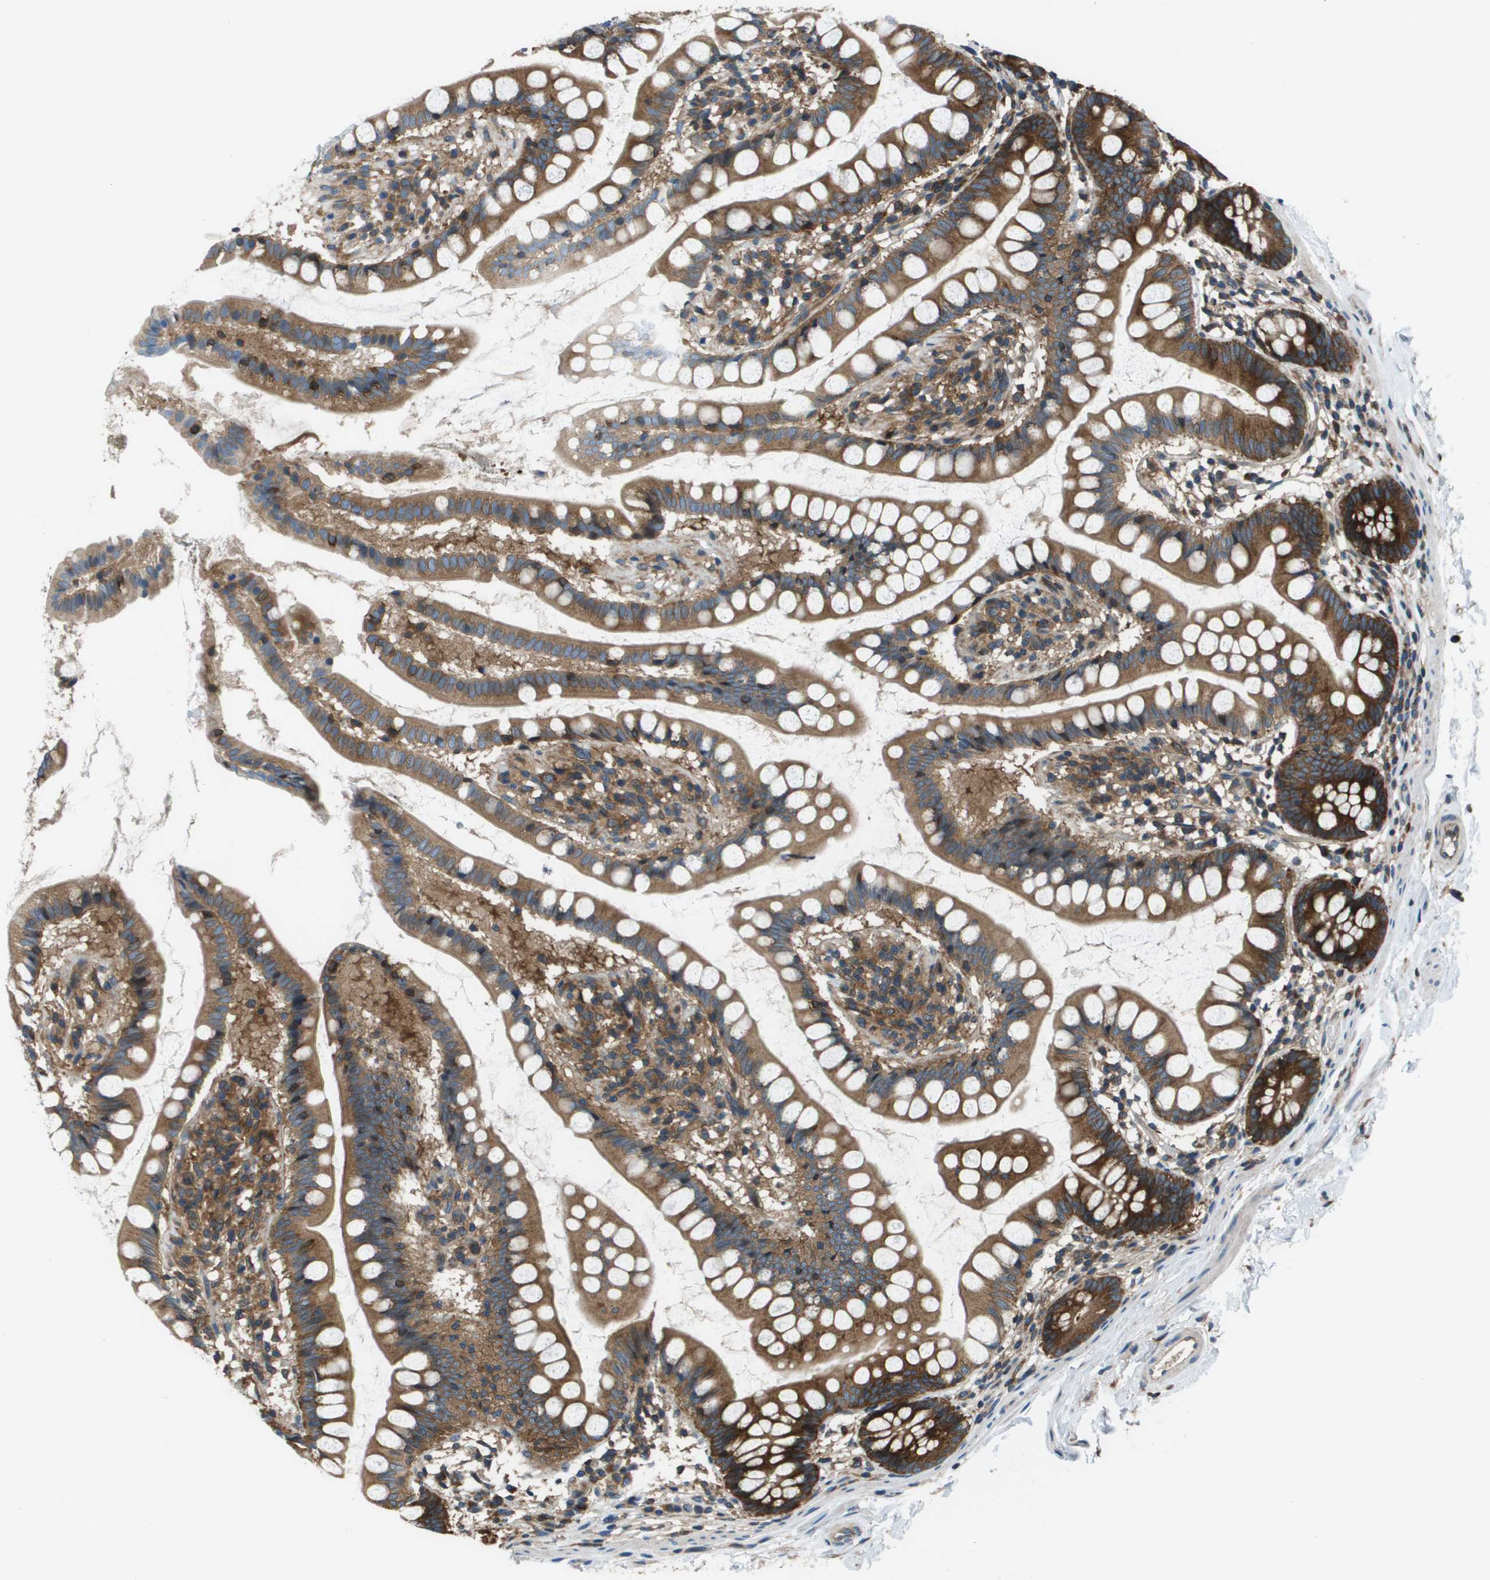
{"staining": {"intensity": "moderate", "quantity": ">75%", "location": "cytoplasmic/membranous"}, "tissue": "small intestine", "cell_type": "Glandular cells", "image_type": "normal", "snomed": [{"axis": "morphology", "description": "Normal tissue, NOS"}, {"axis": "topography", "description": "Small intestine"}], "caption": "Normal small intestine reveals moderate cytoplasmic/membranous expression in about >75% of glandular cells.", "gene": "ARFGAP2", "patient": {"sex": "female", "age": 84}}